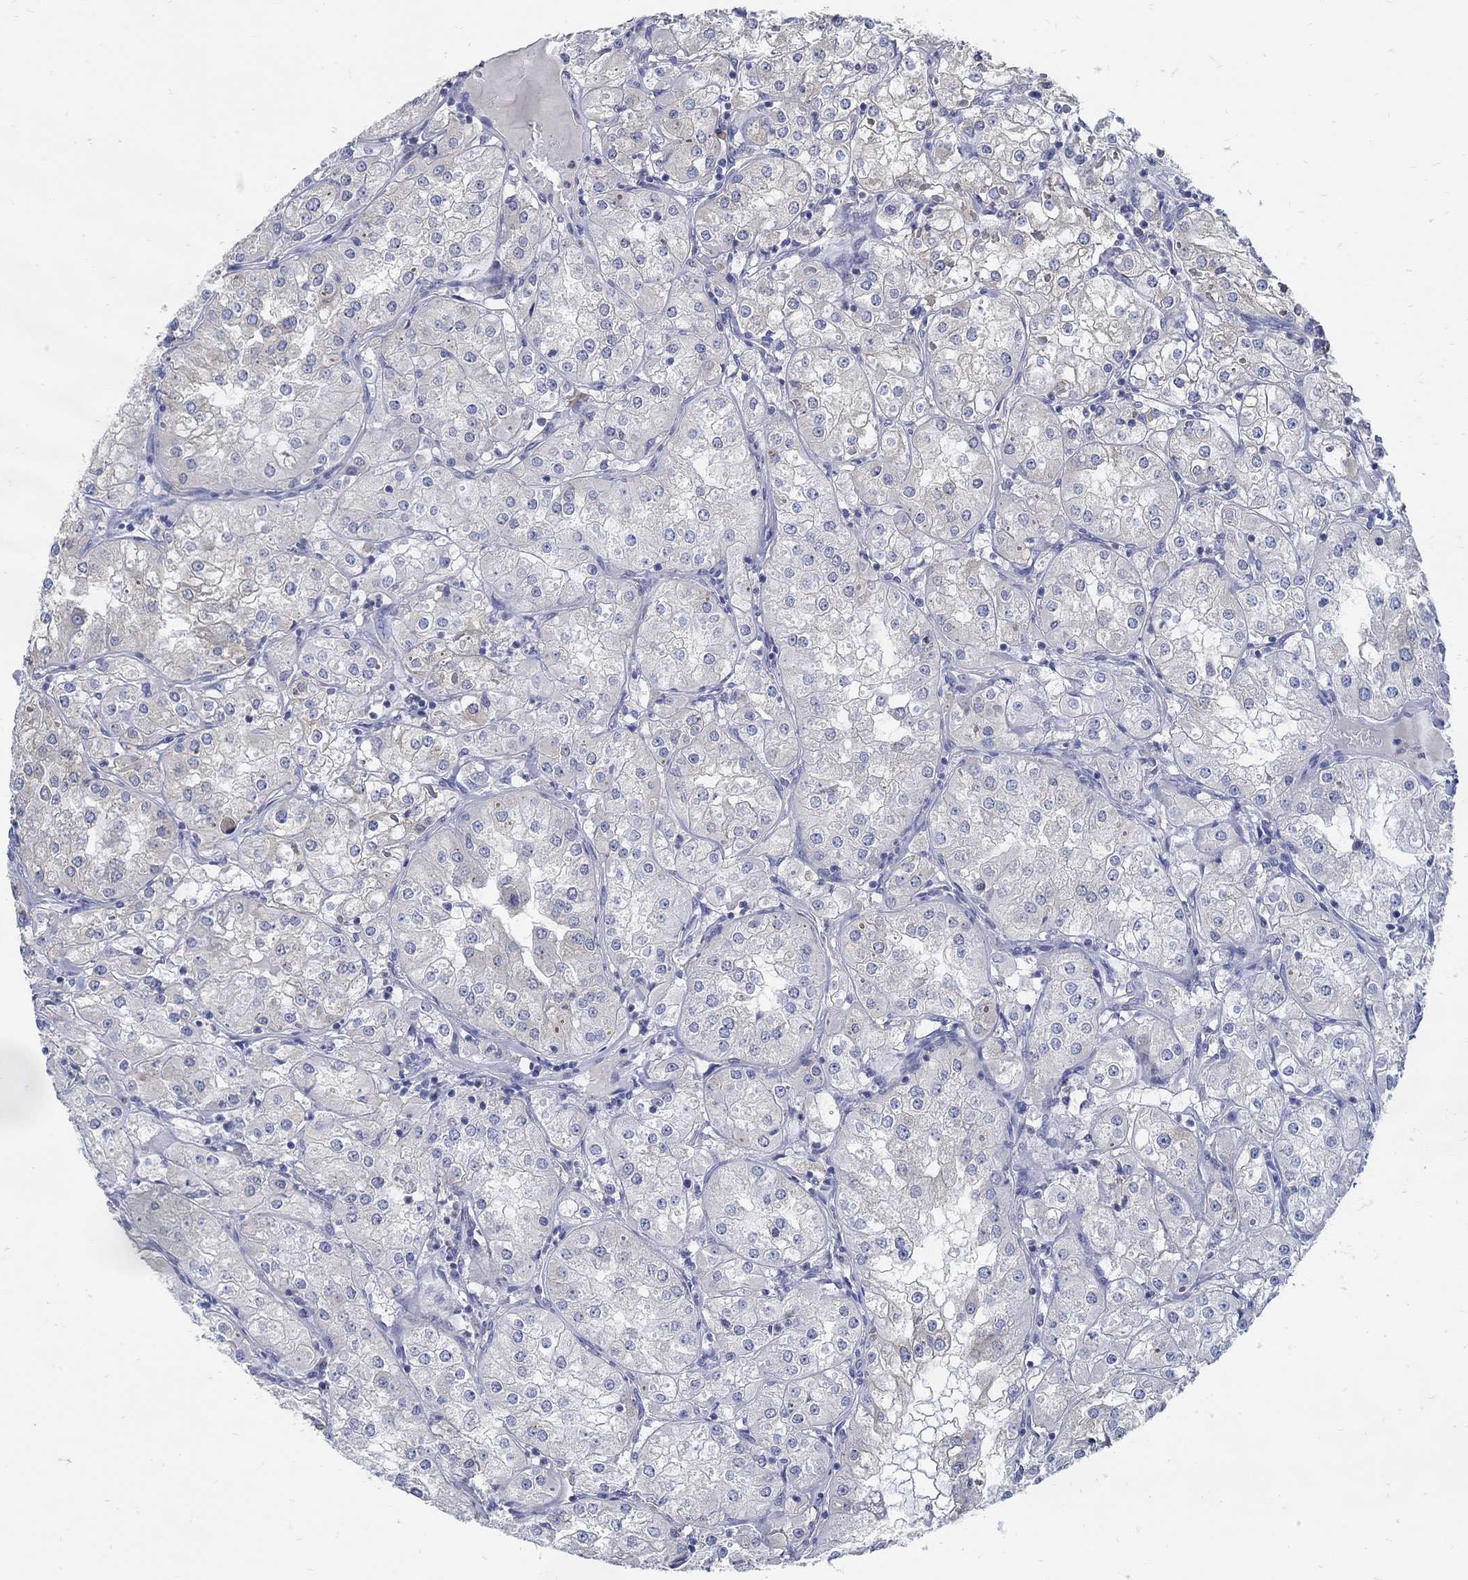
{"staining": {"intensity": "weak", "quantity": "<25%", "location": "cytoplasmic/membranous"}, "tissue": "renal cancer", "cell_type": "Tumor cells", "image_type": "cancer", "snomed": [{"axis": "morphology", "description": "Adenocarcinoma, NOS"}, {"axis": "topography", "description": "Kidney"}], "caption": "Tumor cells show no significant protein positivity in renal cancer (adenocarcinoma). (DAB IHC, high magnification).", "gene": "PCDH11X", "patient": {"sex": "male", "age": 77}}